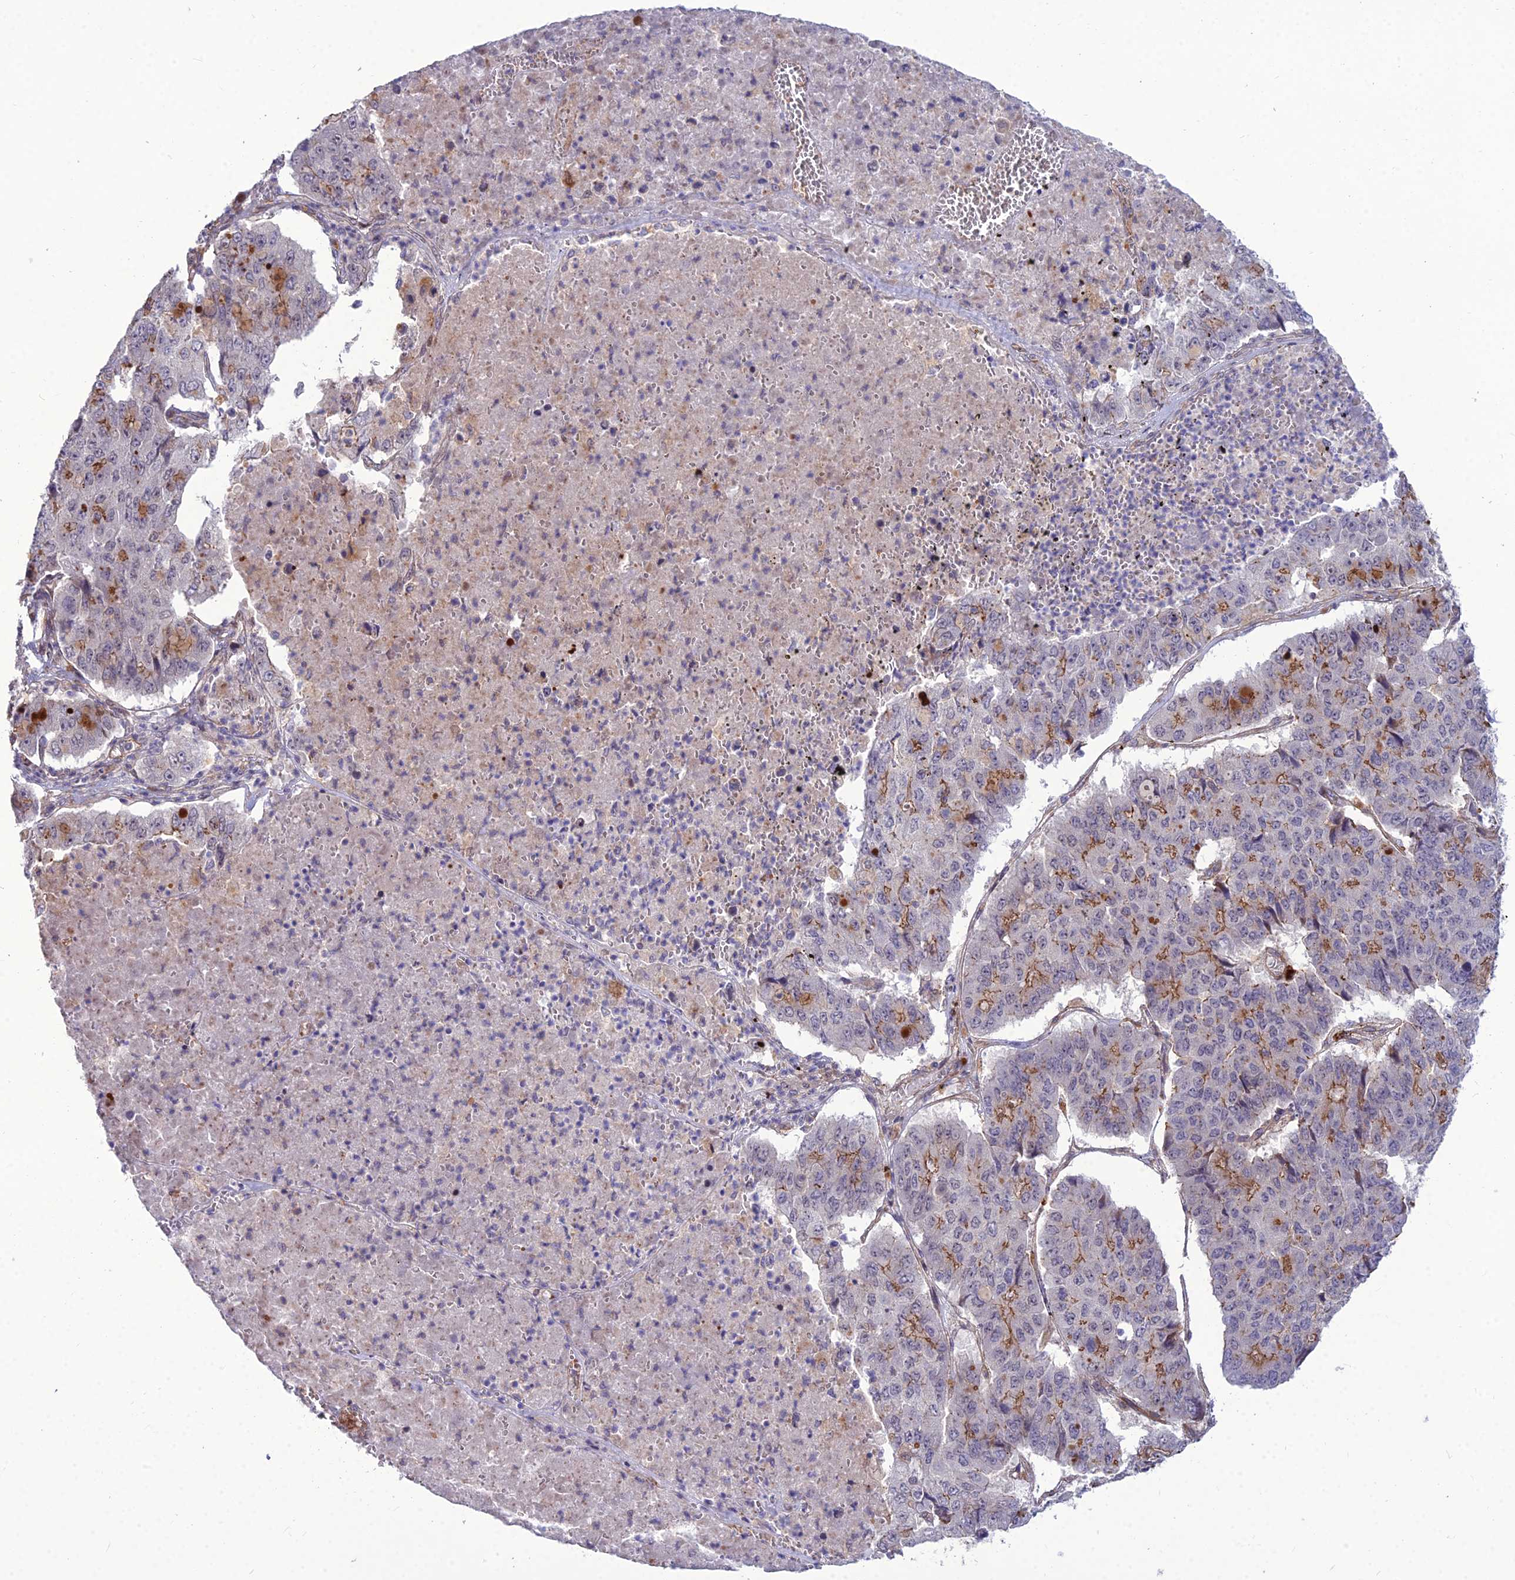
{"staining": {"intensity": "moderate", "quantity": "25%-75%", "location": "cytoplasmic/membranous"}, "tissue": "pancreatic cancer", "cell_type": "Tumor cells", "image_type": "cancer", "snomed": [{"axis": "morphology", "description": "Adenocarcinoma, NOS"}, {"axis": "topography", "description": "Pancreas"}], "caption": "IHC of human pancreatic cancer (adenocarcinoma) displays medium levels of moderate cytoplasmic/membranous staining in approximately 25%-75% of tumor cells.", "gene": "TSPYL2", "patient": {"sex": "male", "age": 50}}